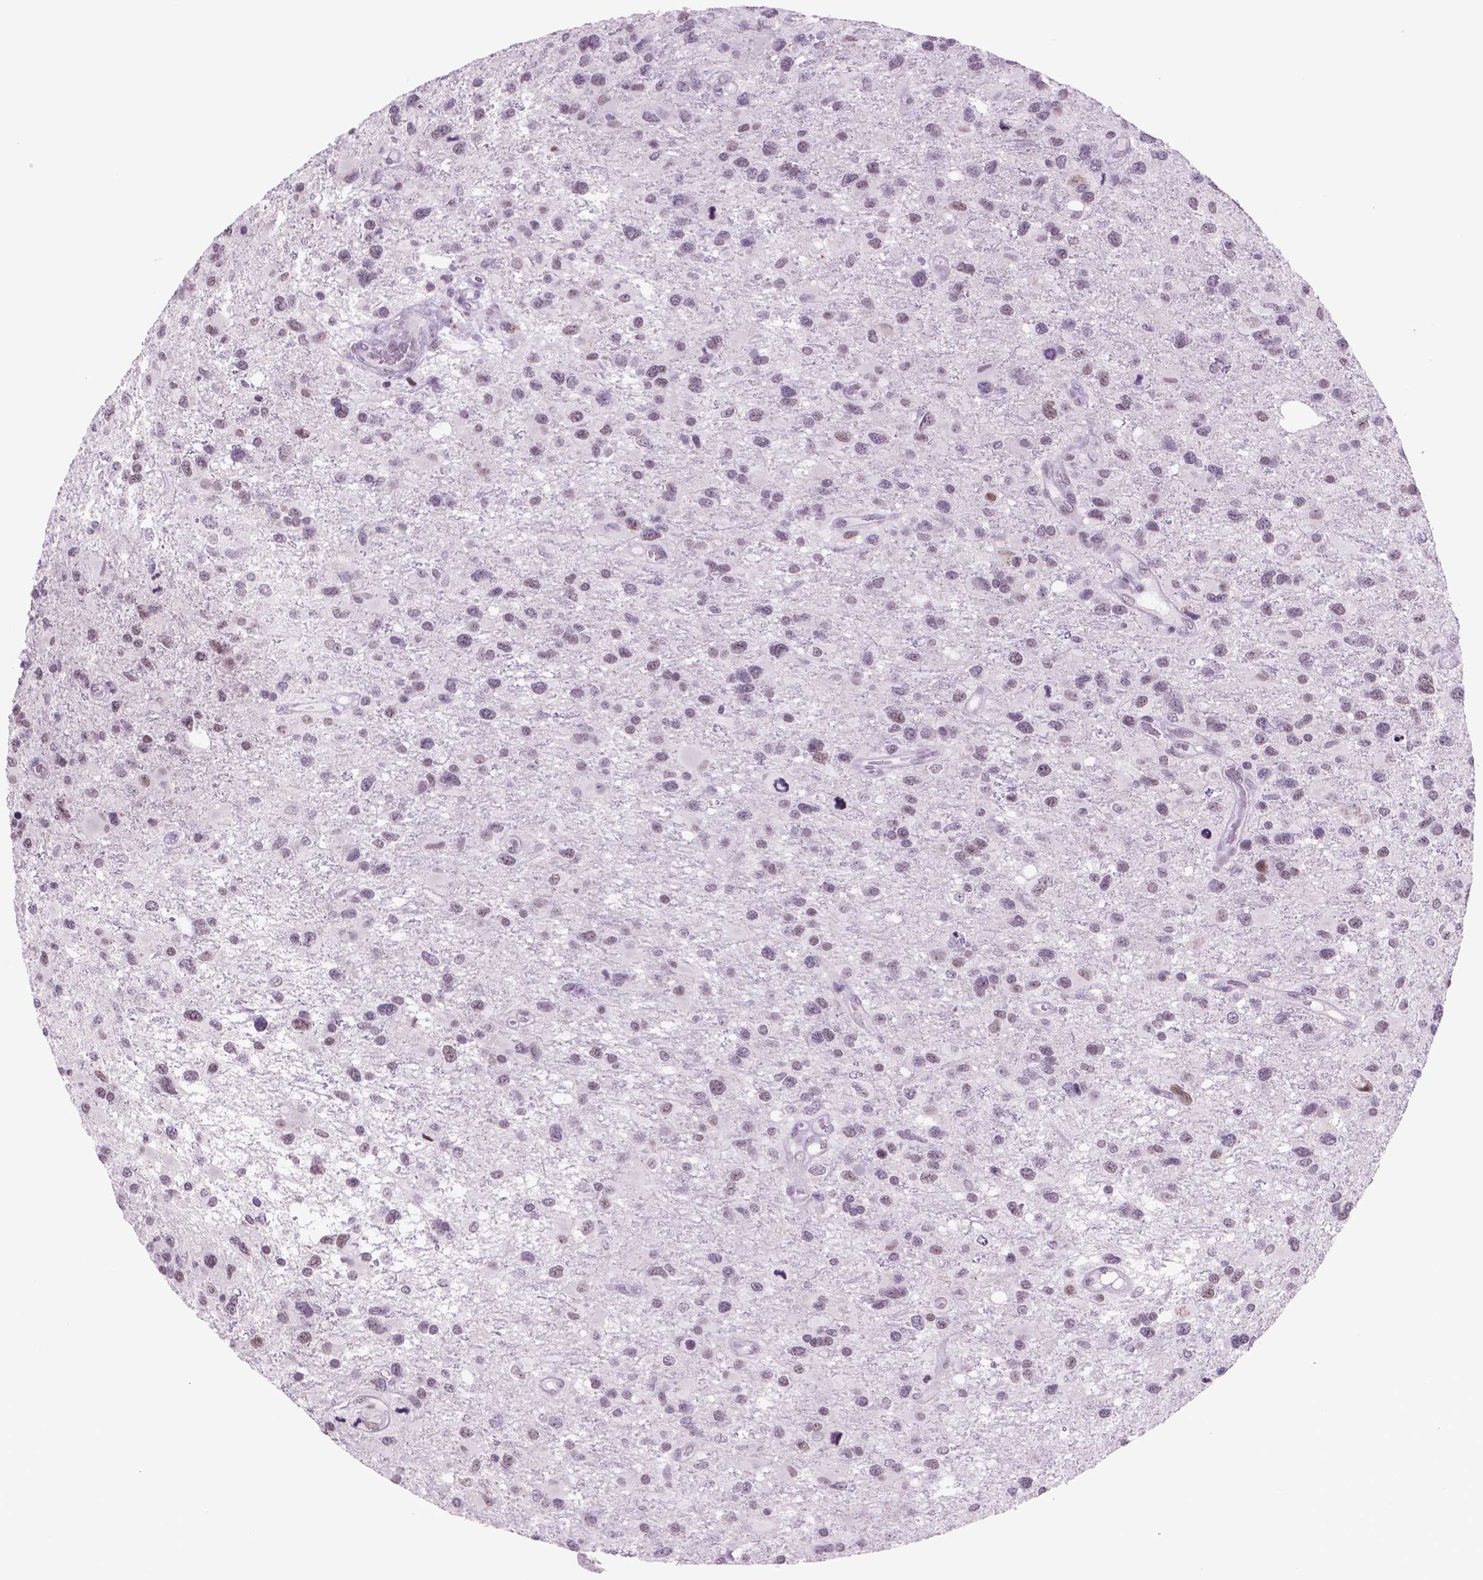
{"staining": {"intensity": "weak", "quantity": "25%-75%", "location": "nuclear"}, "tissue": "glioma", "cell_type": "Tumor cells", "image_type": "cancer", "snomed": [{"axis": "morphology", "description": "Glioma, malignant, NOS"}, {"axis": "morphology", "description": "Glioma, malignant, High grade"}, {"axis": "topography", "description": "Brain"}], "caption": "Approximately 25%-75% of tumor cells in glioma show weak nuclear protein positivity as visualized by brown immunohistochemical staining.", "gene": "POLR3D", "patient": {"sex": "female", "age": 71}}